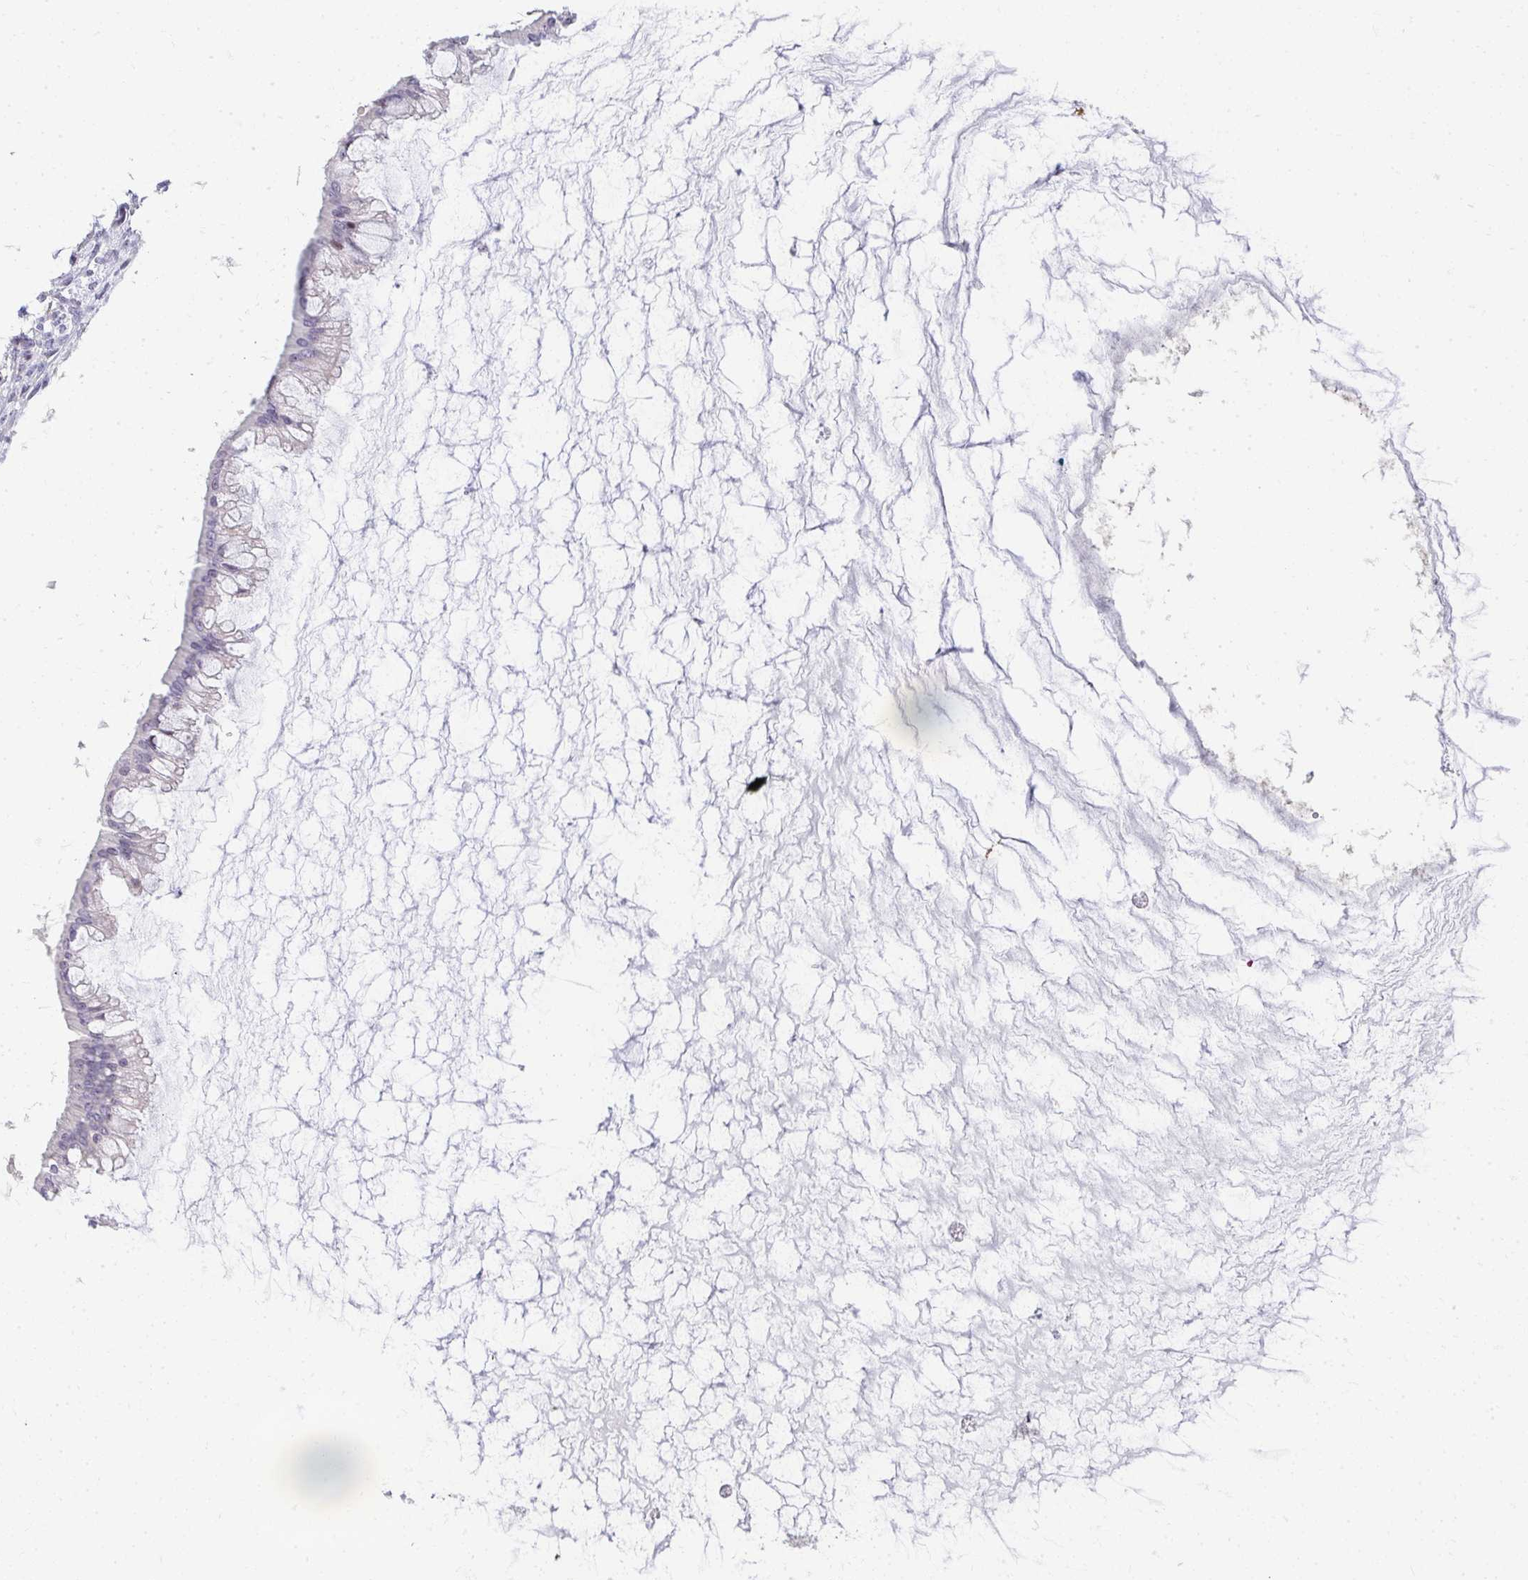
{"staining": {"intensity": "negative", "quantity": "none", "location": "none"}, "tissue": "ovarian cancer", "cell_type": "Tumor cells", "image_type": "cancer", "snomed": [{"axis": "morphology", "description": "Cystadenocarcinoma, mucinous, NOS"}, {"axis": "topography", "description": "Ovary"}], "caption": "High magnification brightfield microscopy of ovarian mucinous cystadenocarcinoma stained with DAB (3,3'-diaminobenzidine) (brown) and counterstained with hematoxylin (blue): tumor cells show no significant positivity.", "gene": "EID3", "patient": {"sex": "female", "age": 73}}